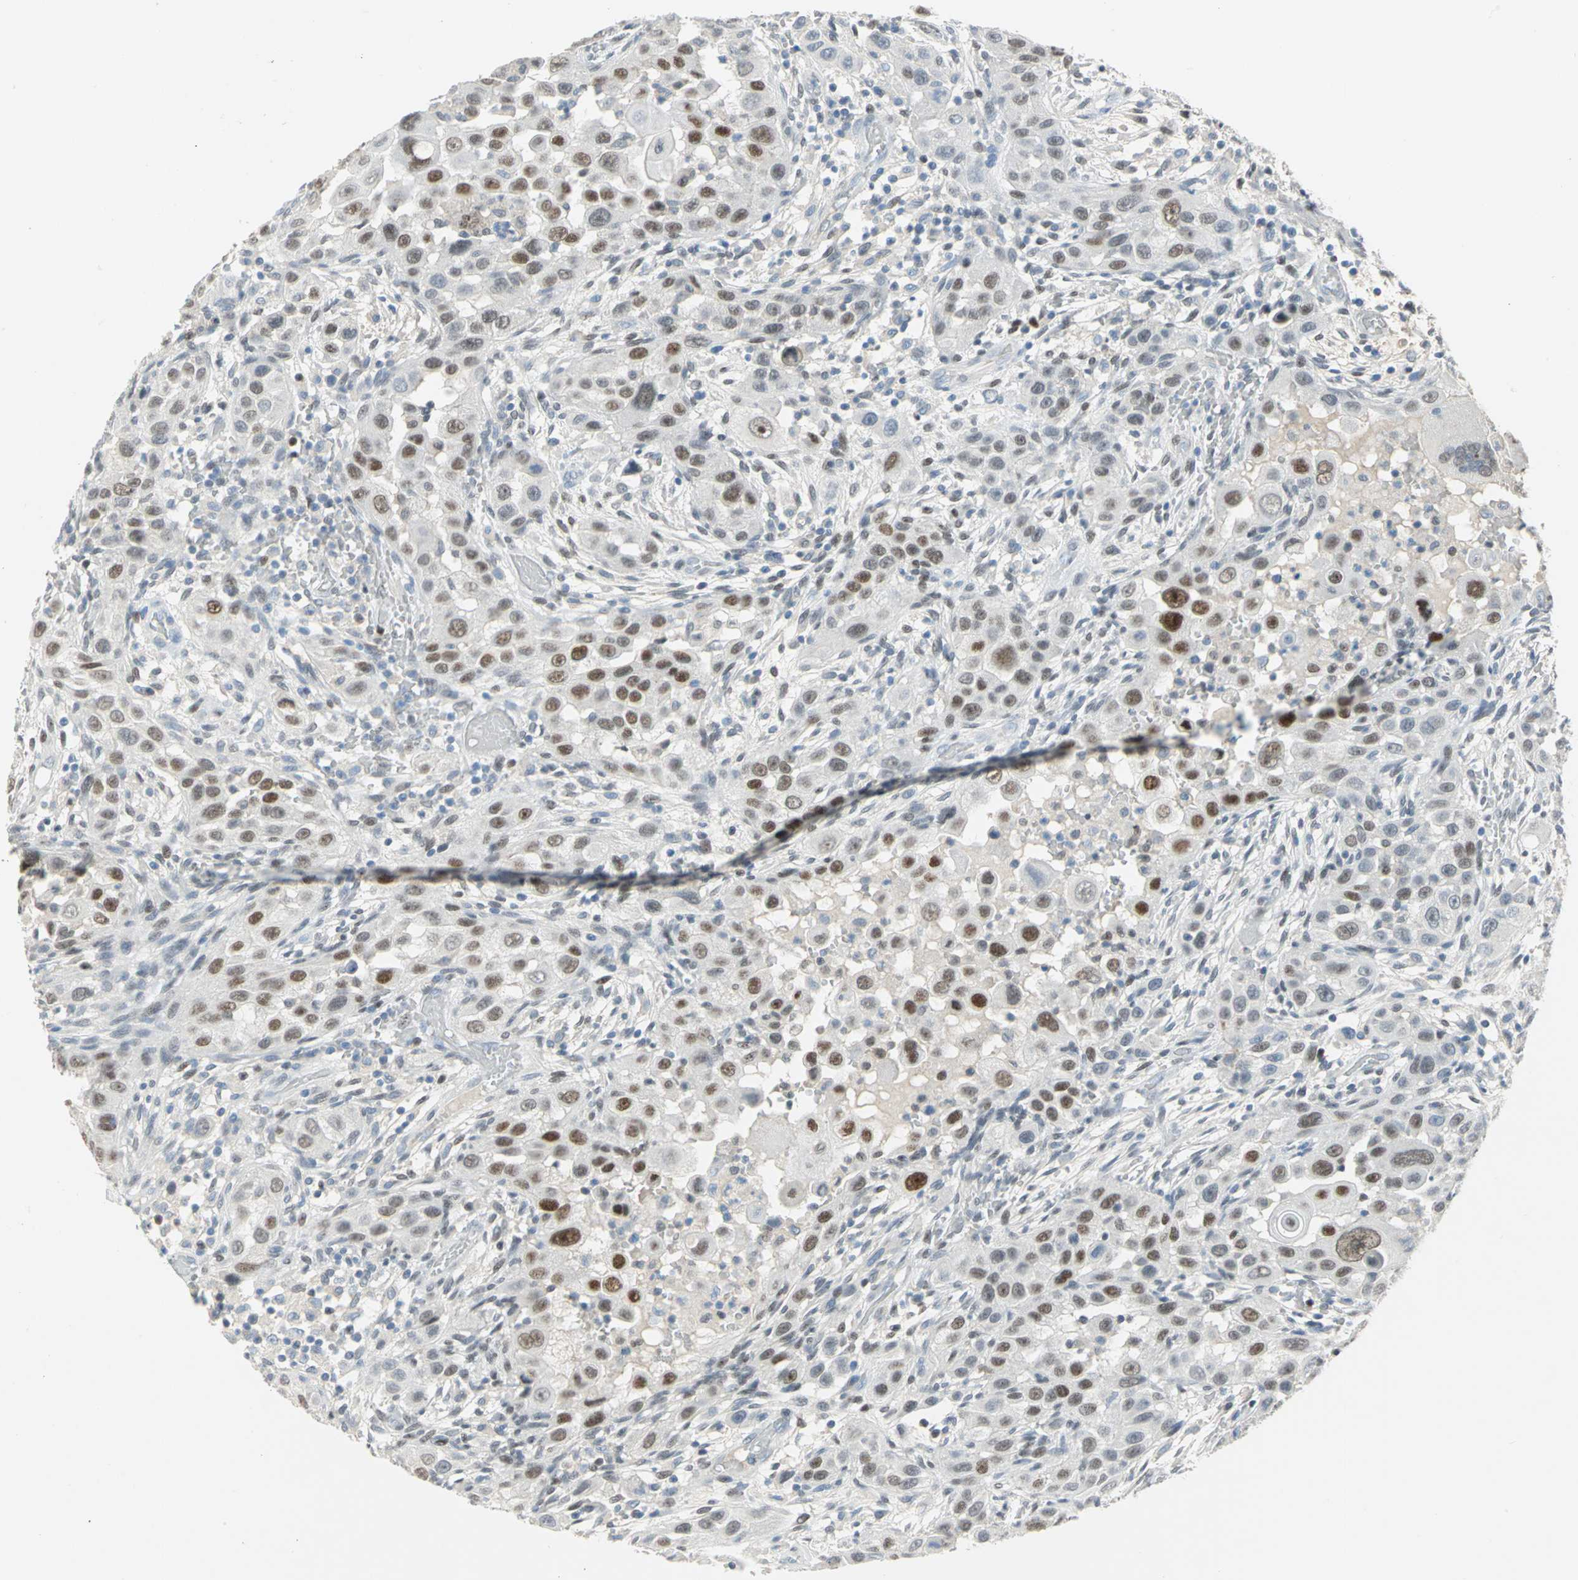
{"staining": {"intensity": "moderate", "quantity": "25%-75%", "location": "nuclear"}, "tissue": "head and neck cancer", "cell_type": "Tumor cells", "image_type": "cancer", "snomed": [{"axis": "morphology", "description": "Carcinoma, NOS"}, {"axis": "topography", "description": "Head-Neck"}], "caption": "This image shows immunohistochemistry (IHC) staining of human head and neck cancer (carcinoma), with medium moderate nuclear positivity in about 25%-75% of tumor cells.", "gene": "NAB2", "patient": {"sex": "male", "age": 87}}